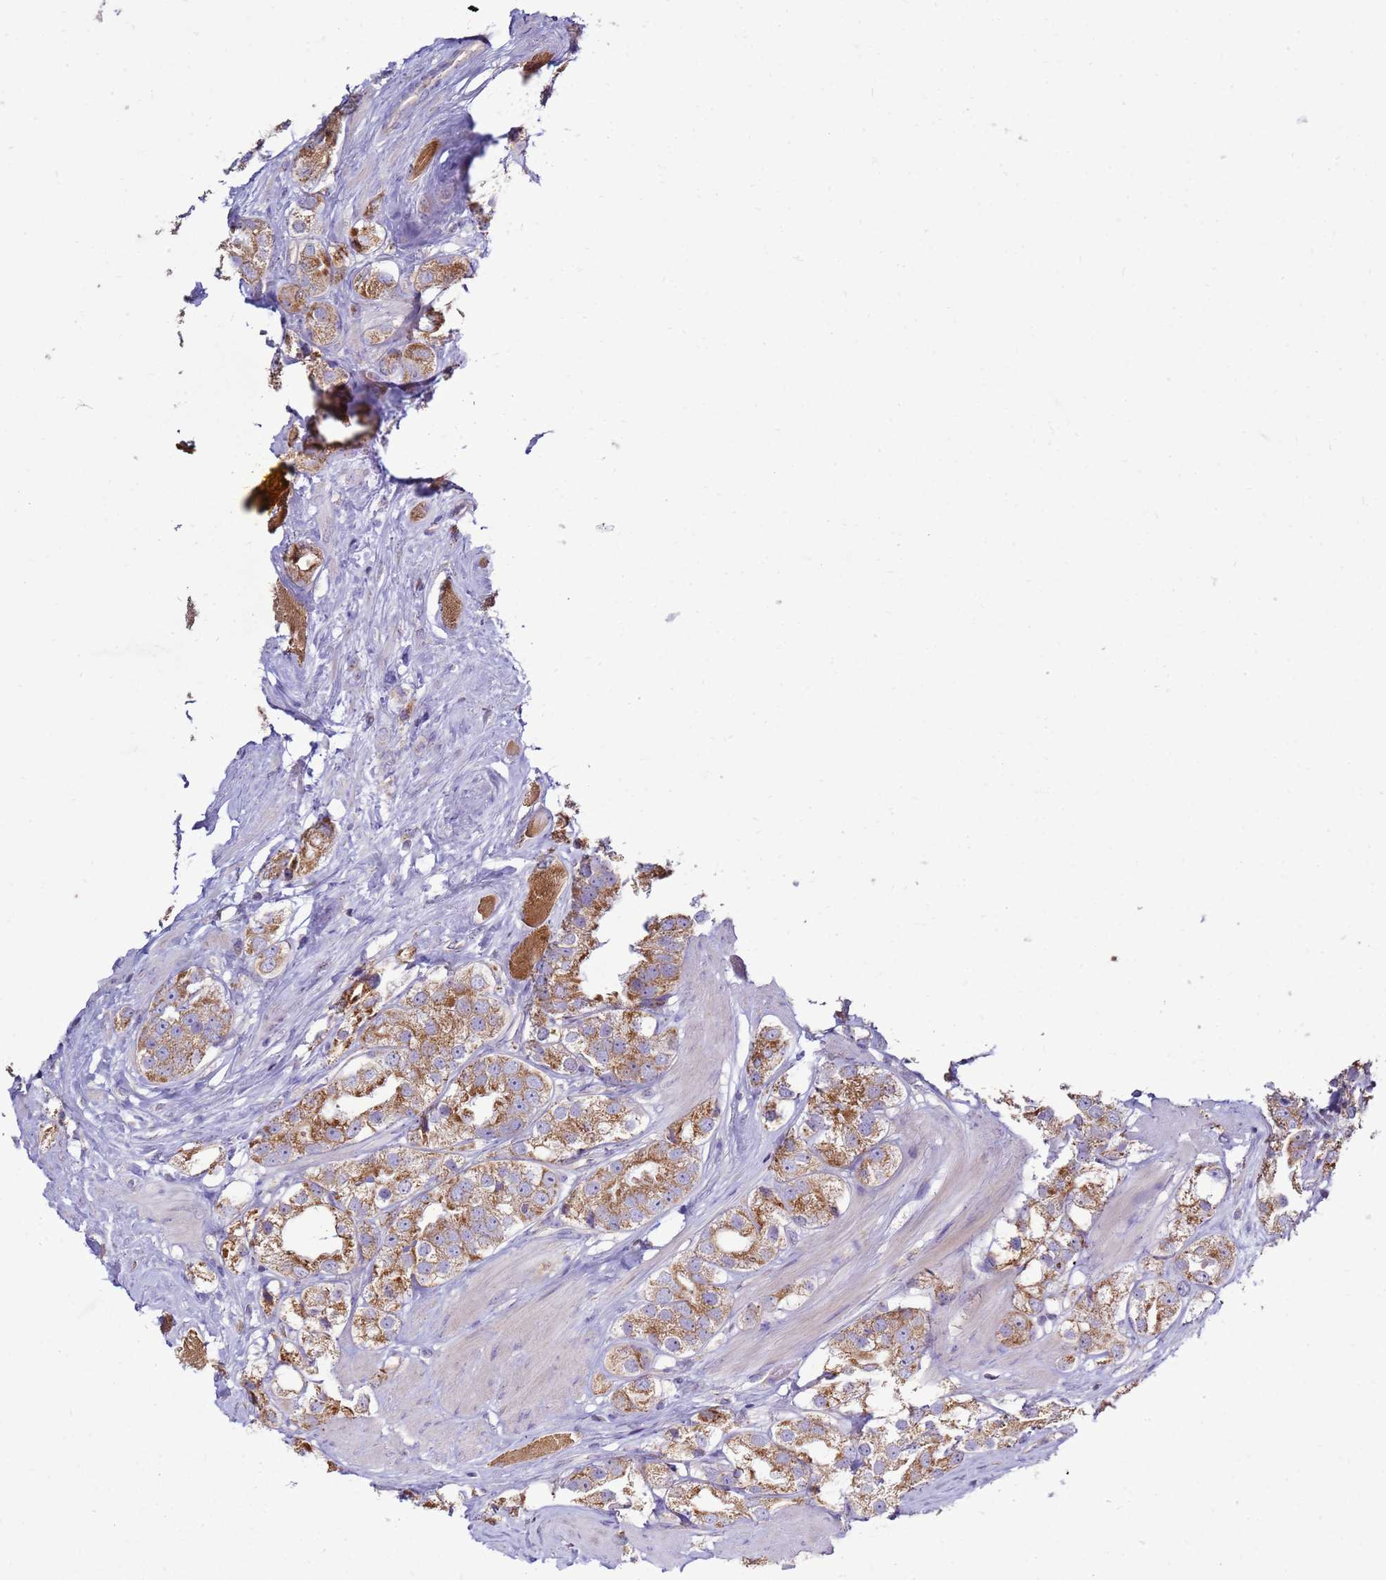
{"staining": {"intensity": "moderate", "quantity": ">75%", "location": "cytoplasmic/membranous"}, "tissue": "prostate cancer", "cell_type": "Tumor cells", "image_type": "cancer", "snomed": [{"axis": "morphology", "description": "Adenocarcinoma, NOS"}, {"axis": "topography", "description": "Prostate"}], "caption": "Human prostate cancer stained for a protein (brown) exhibits moderate cytoplasmic/membranous positive staining in about >75% of tumor cells.", "gene": "TRAPPC4", "patient": {"sex": "male", "age": 79}}